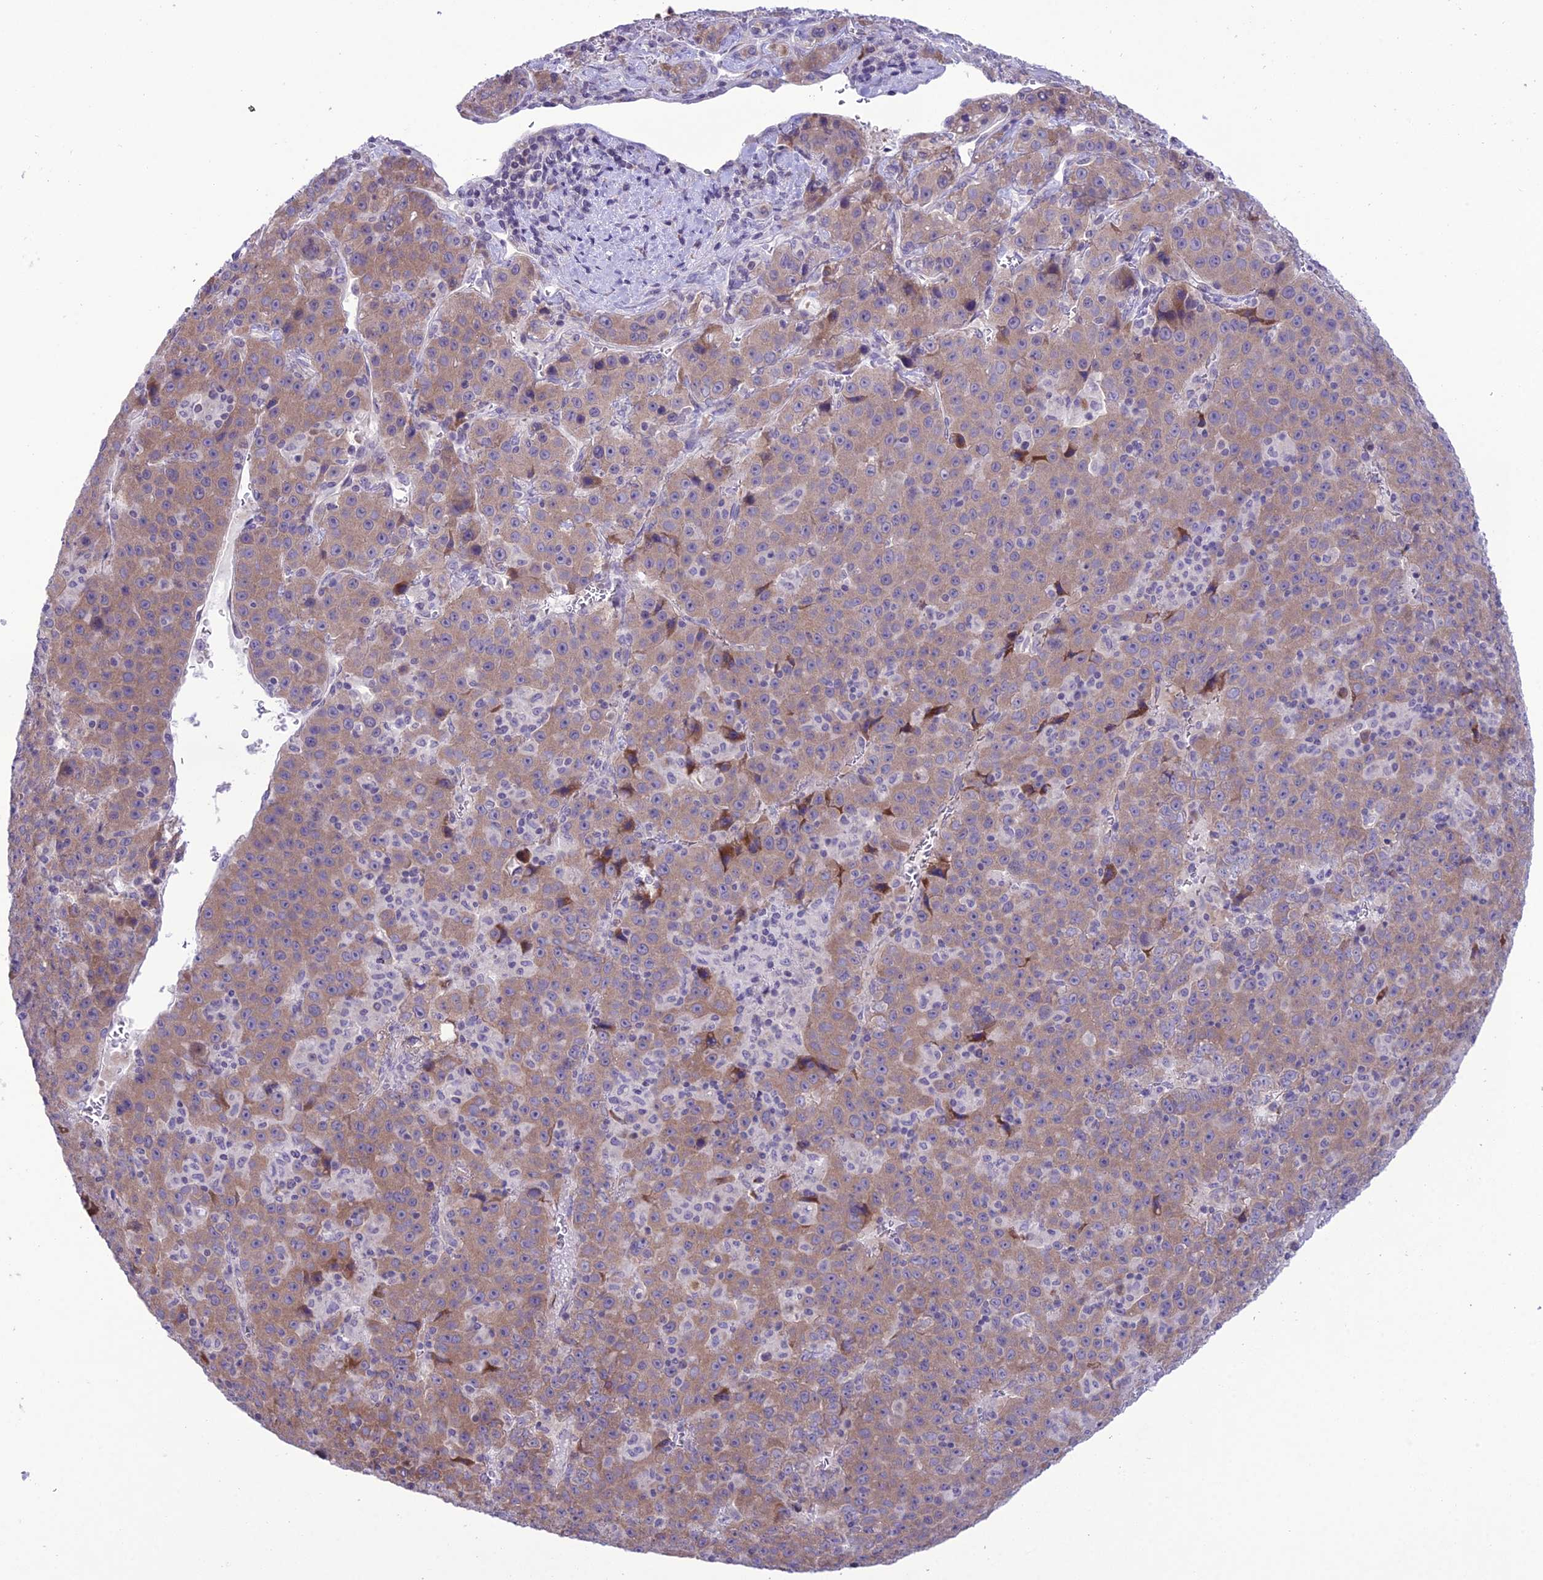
{"staining": {"intensity": "moderate", "quantity": ">75%", "location": "cytoplasmic/membranous"}, "tissue": "liver cancer", "cell_type": "Tumor cells", "image_type": "cancer", "snomed": [{"axis": "morphology", "description": "Carcinoma, Hepatocellular, NOS"}, {"axis": "topography", "description": "Liver"}], "caption": "Protein staining displays moderate cytoplasmic/membranous expression in about >75% of tumor cells in hepatocellular carcinoma (liver).", "gene": "RPS26", "patient": {"sex": "female", "age": 53}}